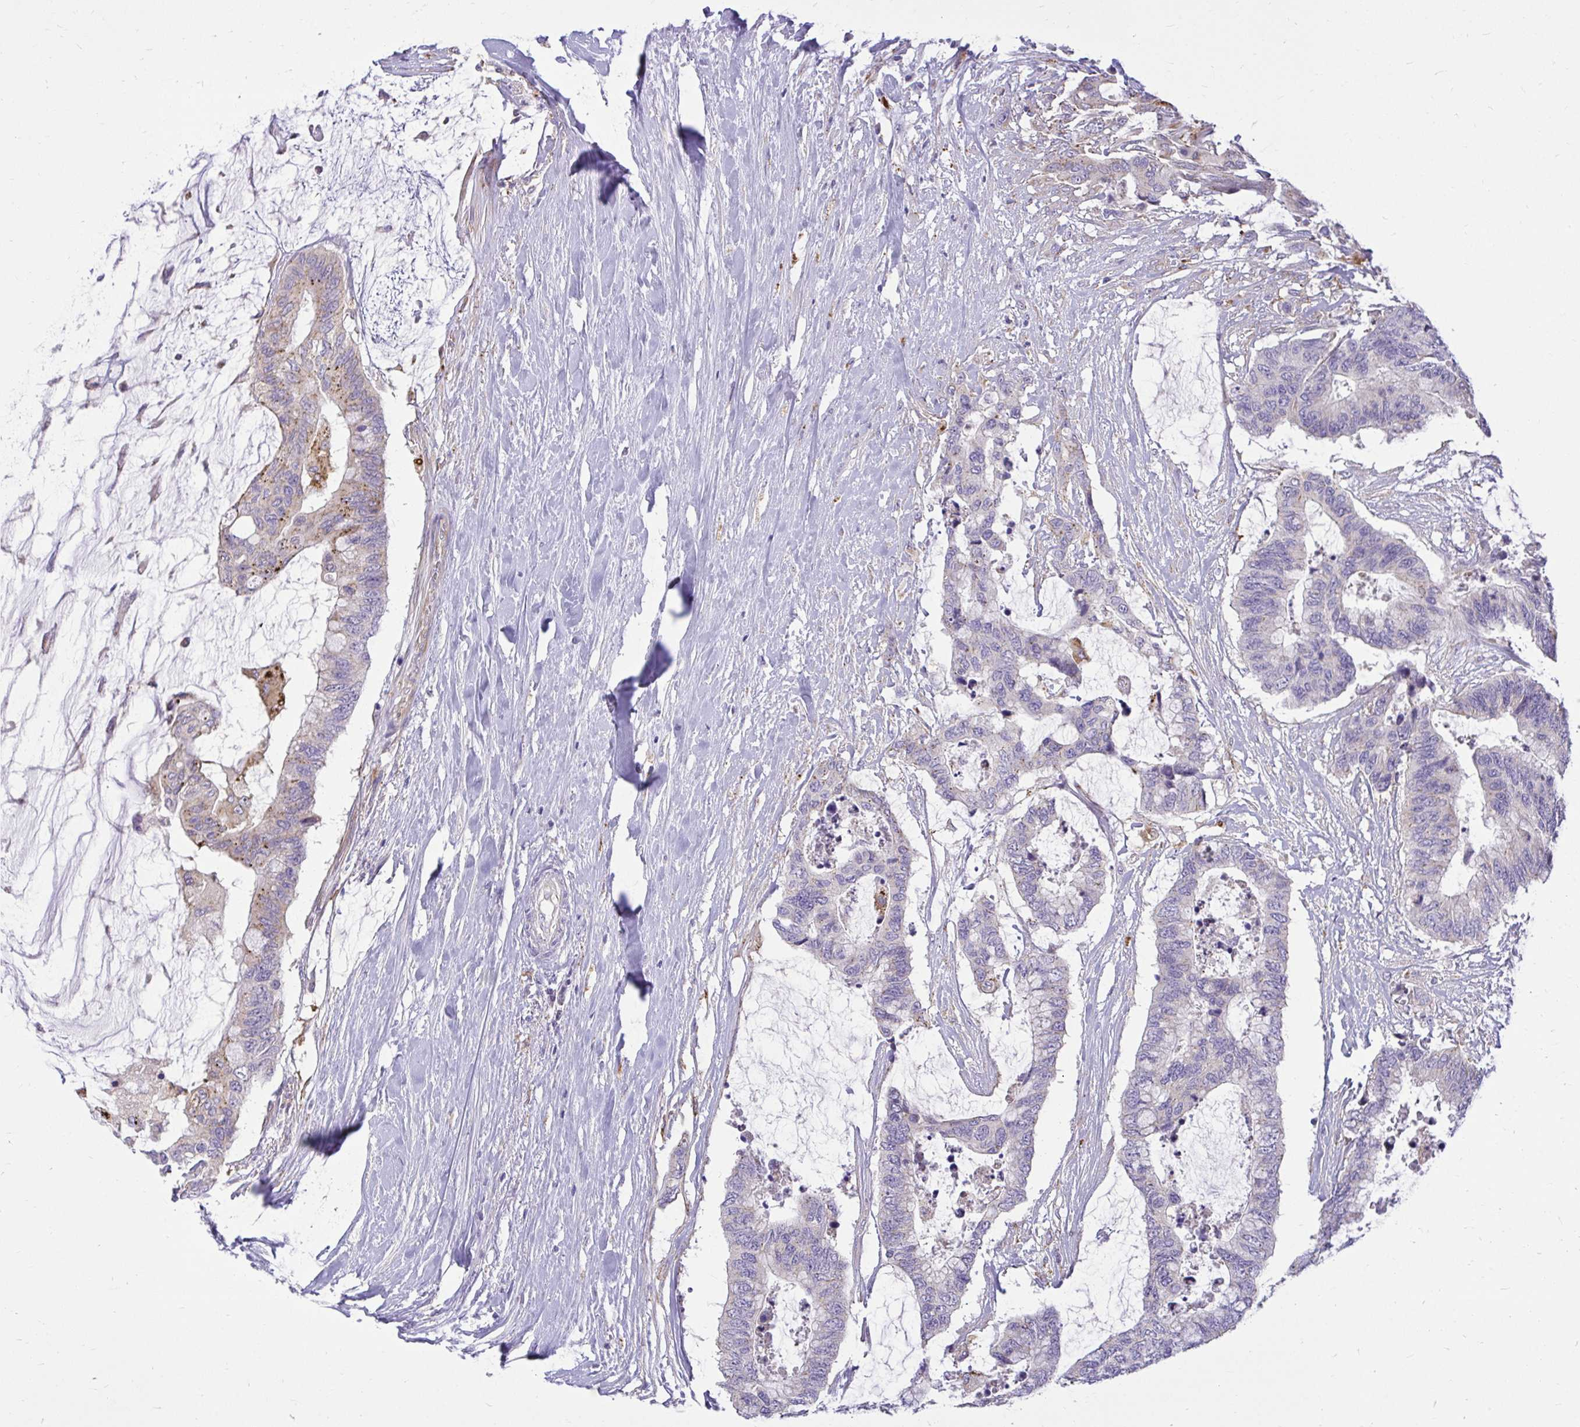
{"staining": {"intensity": "moderate", "quantity": "<25%", "location": "cytoplasmic/membranous"}, "tissue": "colorectal cancer", "cell_type": "Tumor cells", "image_type": "cancer", "snomed": [{"axis": "morphology", "description": "Adenocarcinoma, NOS"}, {"axis": "topography", "description": "Rectum"}], "caption": "A micrograph of human colorectal cancer (adenocarcinoma) stained for a protein shows moderate cytoplasmic/membranous brown staining in tumor cells.", "gene": "PKN3", "patient": {"sex": "female", "age": 59}}